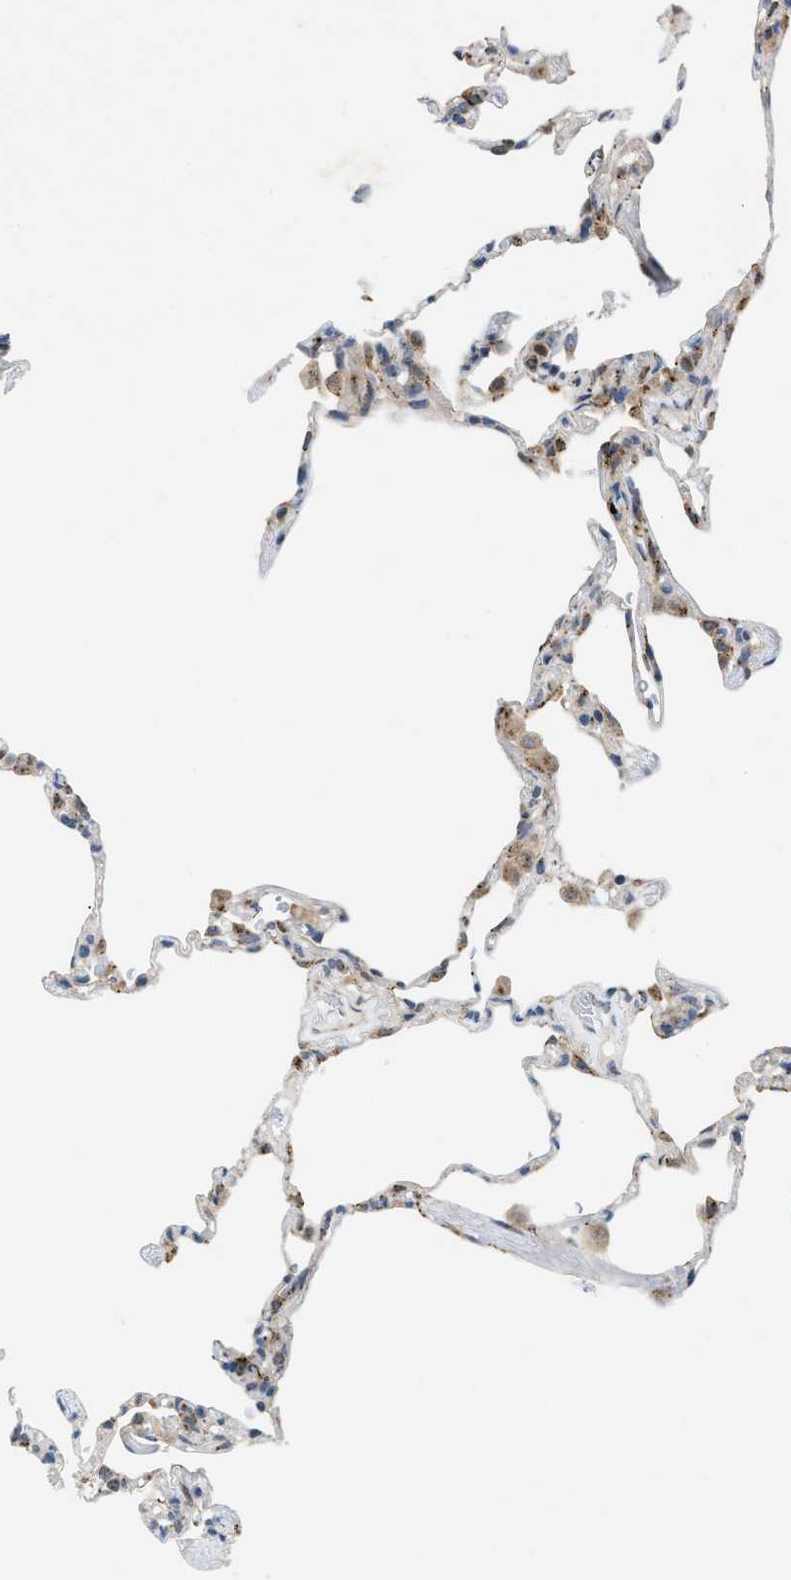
{"staining": {"intensity": "weak", "quantity": "<25%", "location": "cytoplasmic/membranous"}, "tissue": "lung", "cell_type": "Alveolar cells", "image_type": "normal", "snomed": [{"axis": "morphology", "description": "Normal tissue, NOS"}, {"axis": "topography", "description": "Lung"}], "caption": "A photomicrograph of lung stained for a protein reveals no brown staining in alveolar cells. (DAB IHC with hematoxylin counter stain).", "gene": "SLC38A10", "patient": {"sex": "male", "age": 59}}